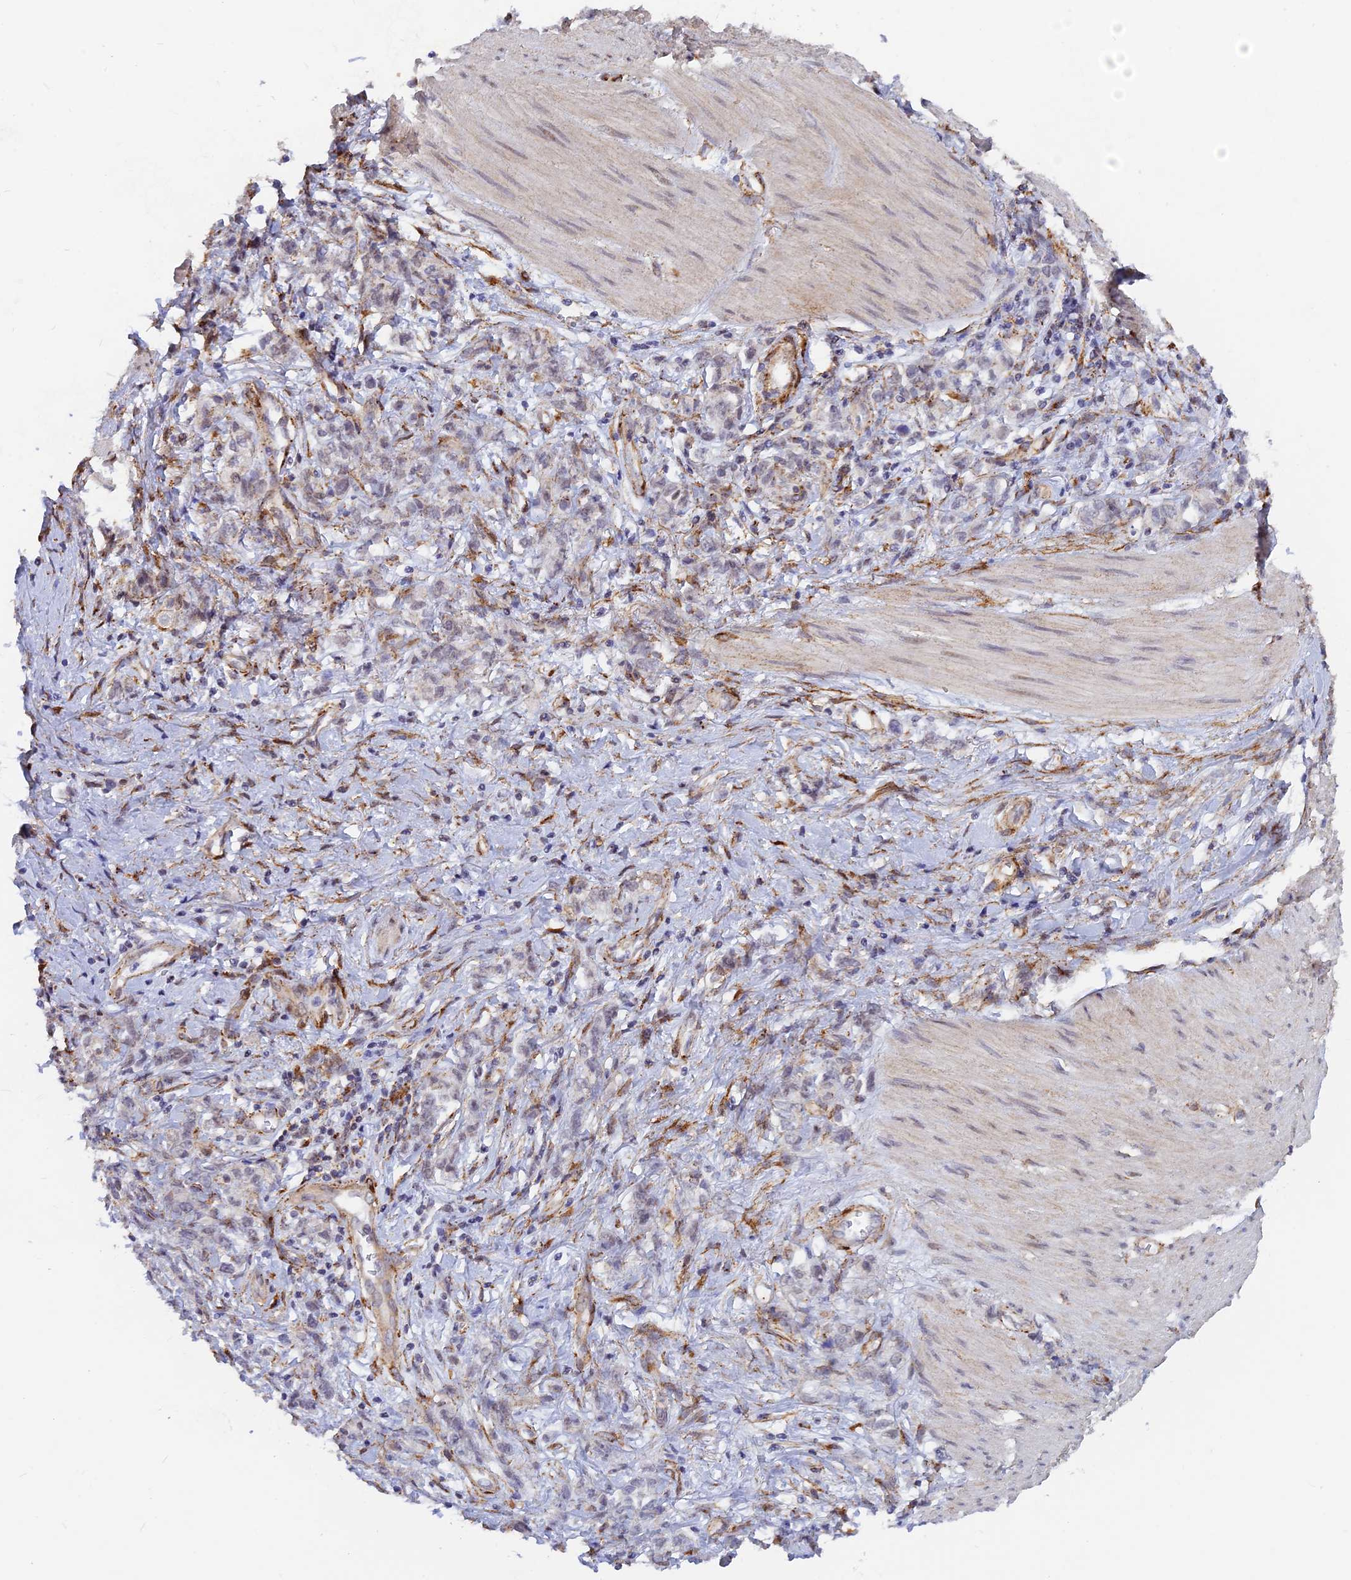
{"staining": {"intensity": "negative", "quantity": "none", "location": "none"}, "tissue": "stomach cancer", "cell_type": "Tumor cells", "image_type": "cancer", "snomed": [{"axis": "morphology", "description": "Adenocarcinoma, NOS"}, {"axis": "topography", "description": "Stomach"}], "caption": "Immunohistochemistry photomicrograph of stomach cancer (adenocarcinoma) stained for a protein (brown), which displays no positivity in tumor cells. Brightfield microscopy of immunohistochemistry (IHC) stained with DAB (brown) and hematoxylin (blue), captured at high magnification.", "gene": "VSTM2L", "patient": {"sex": "female", "age": 76}}